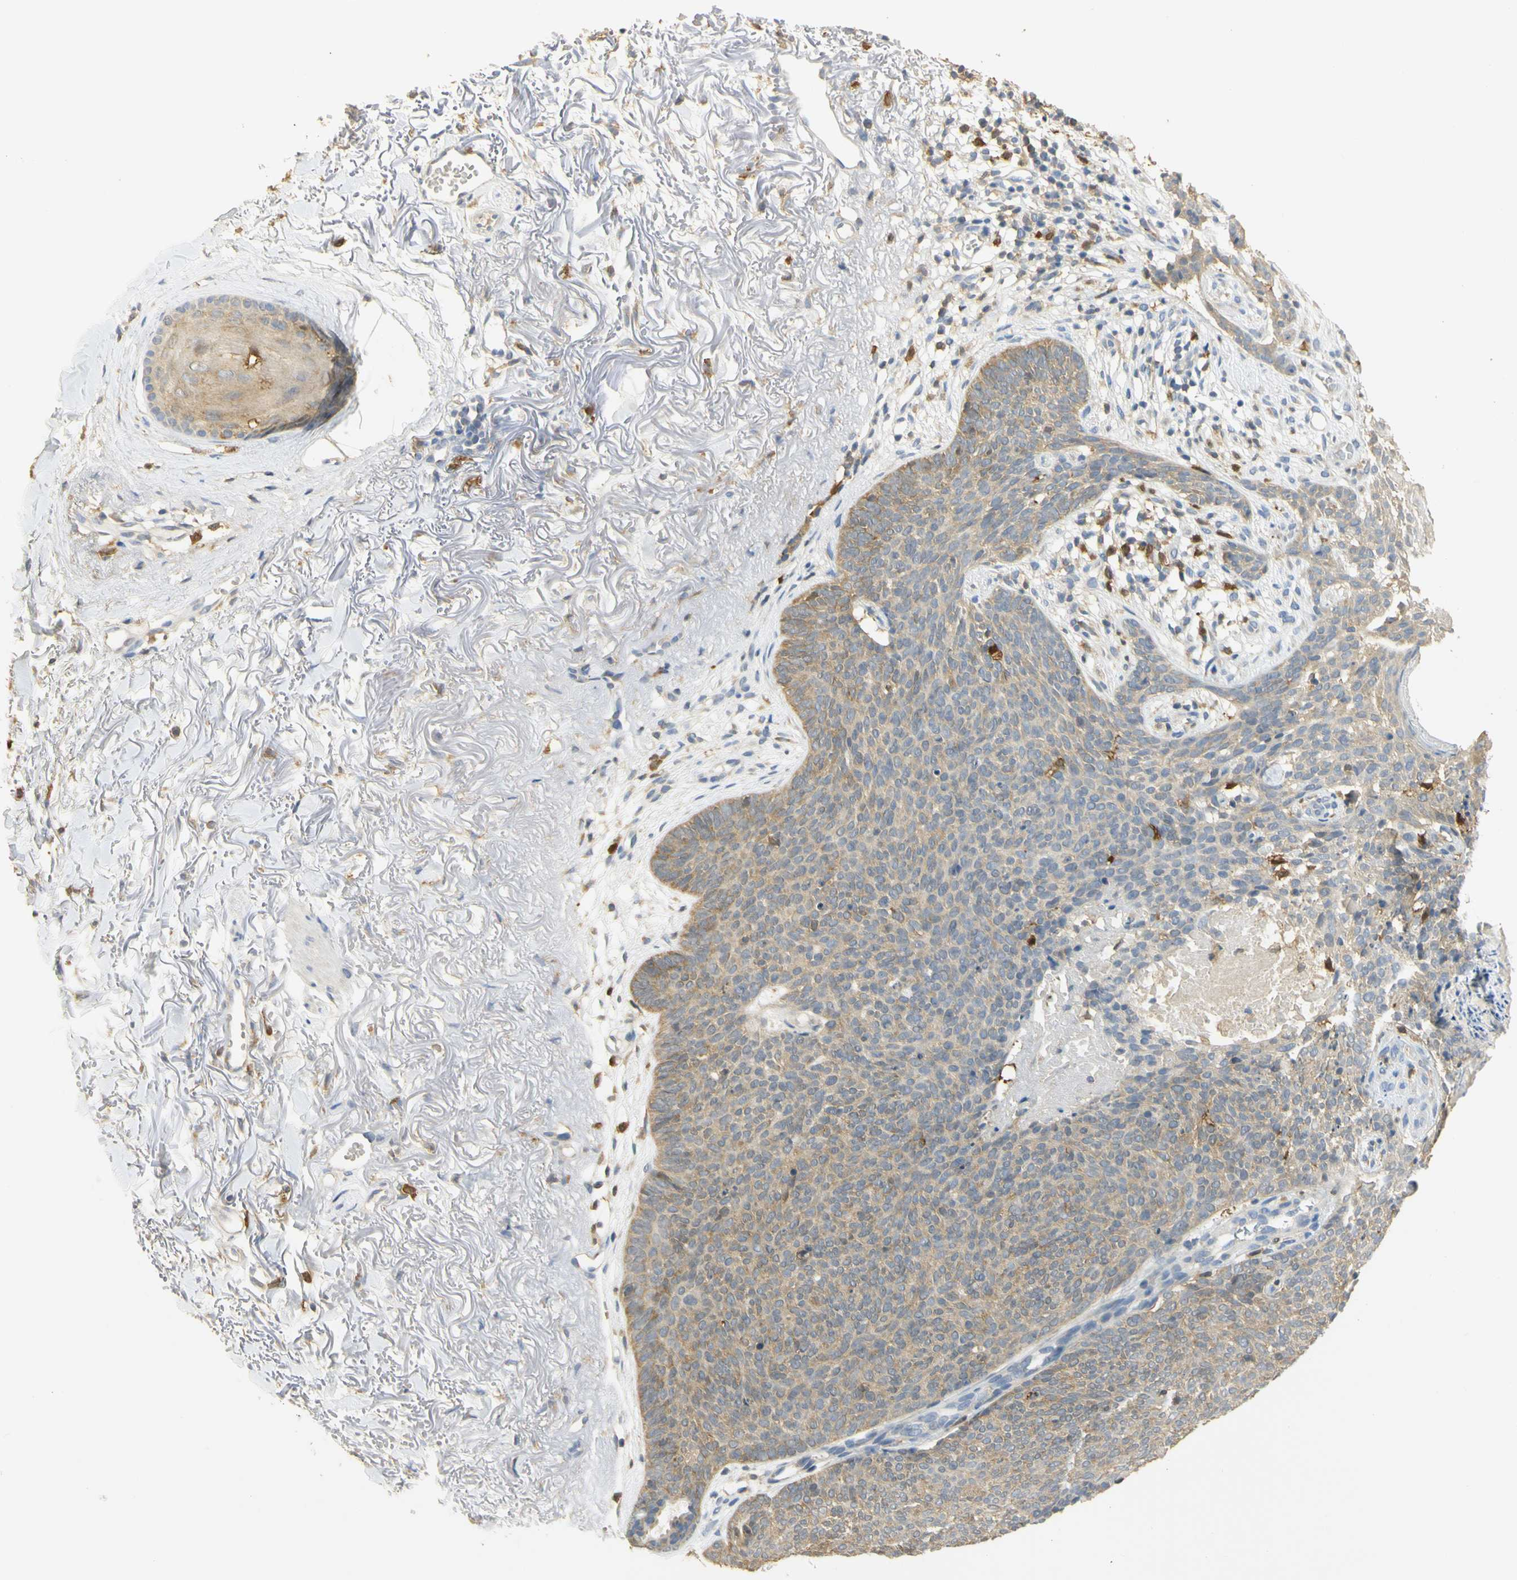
{"staining": {"intensity": "moderate", "quantity": ">75%", "location": "cytoplasmic/membranous"}, "tissue": "skin cancer", "cell_type": "Tumor cells", "image_type": "cancer", "snomed": [{"axis": "morphology", "description": "Normal tissue, NOS"}, {"axis": "morphology", "description": "Basal cell carcinoma"}, {"axis": "topography", "description": "Skin"}], "caption": "Skin cancer stained for a protein demonstrates moderate cytoplasmic/membranous positivity in tumor cells.", "gene": "PAK1", "patient": {"sex": "female", "age": 70}}